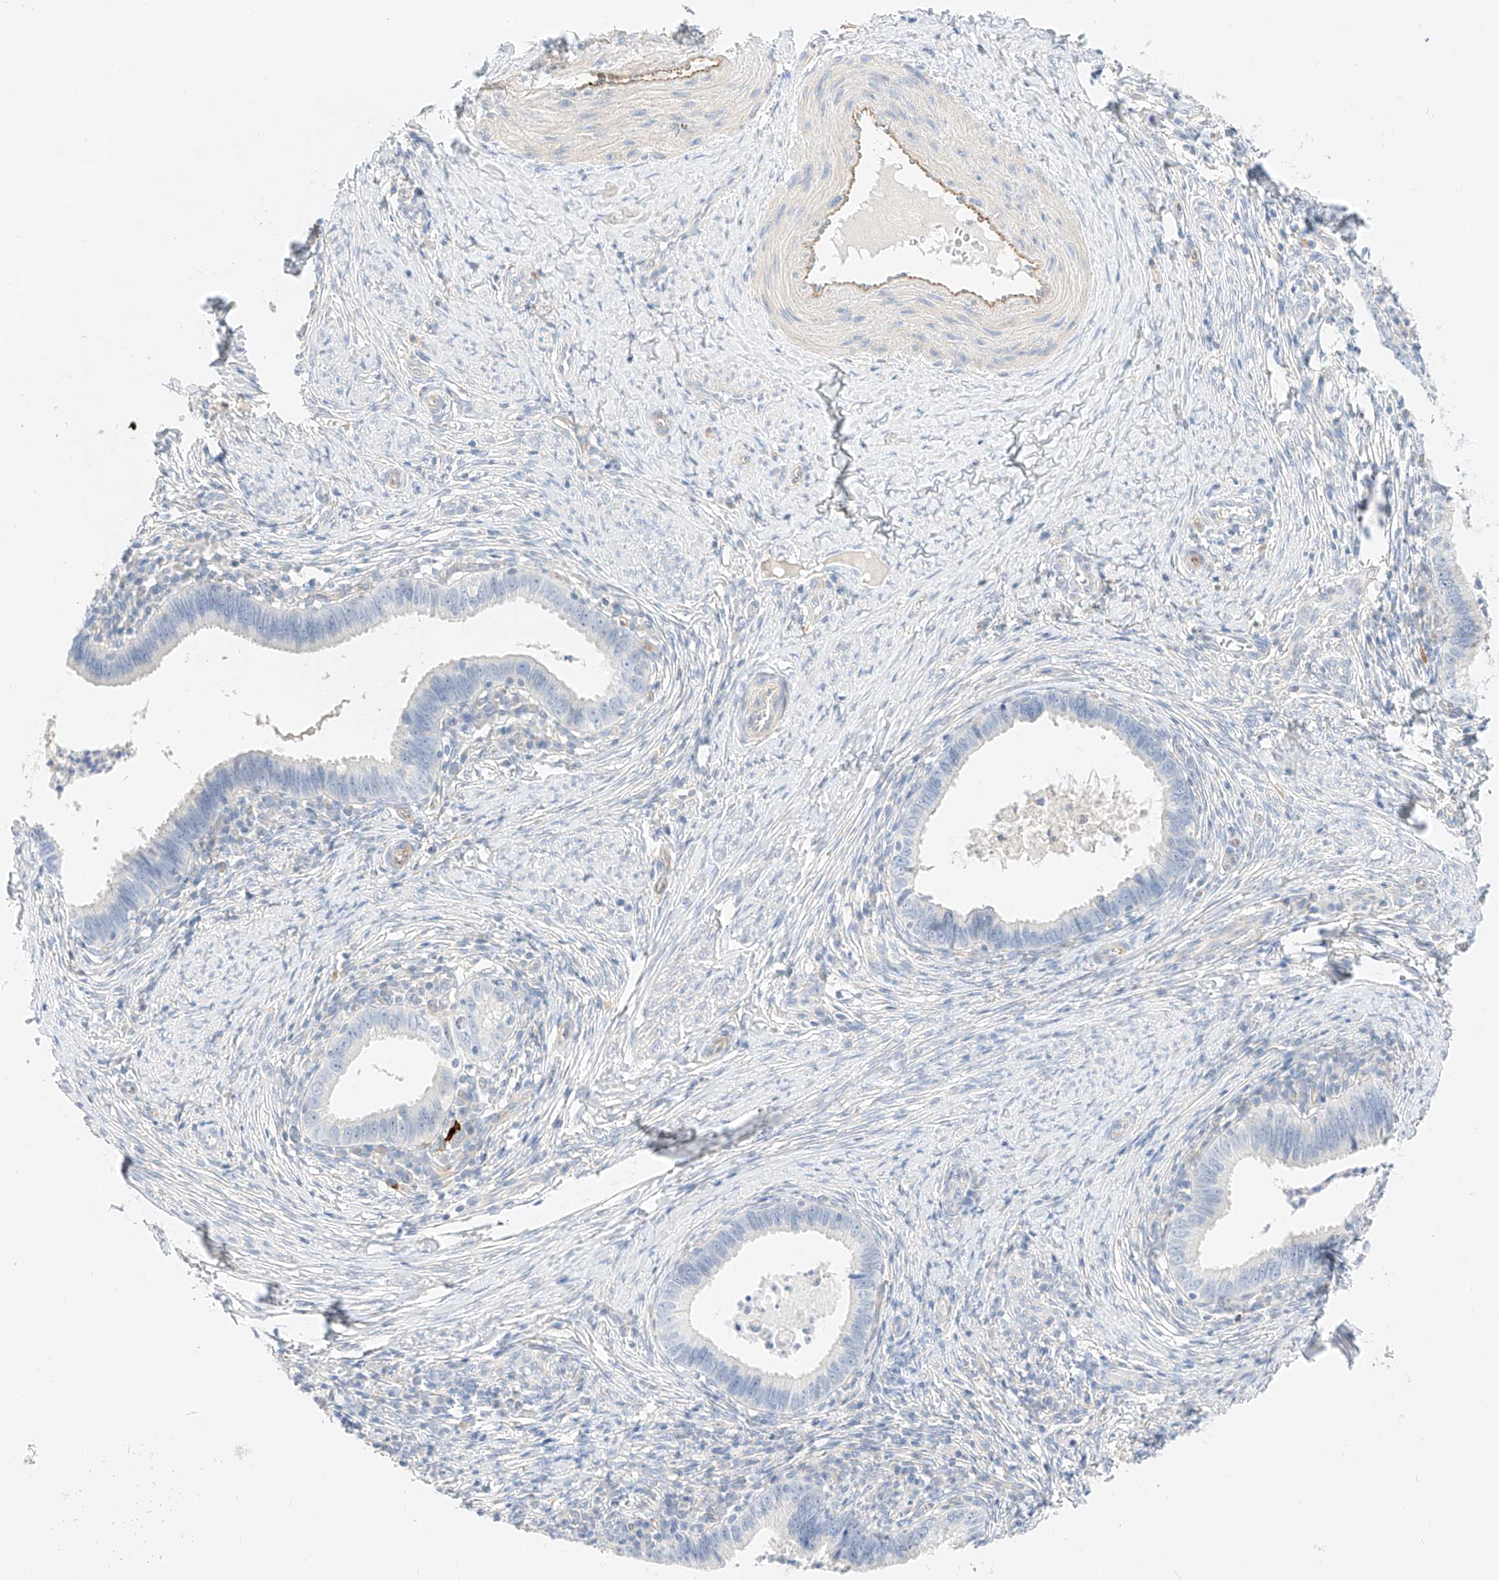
{"staining": {"intensity": "negative", "quantity": "none", "location": "none"}, "tissue": "cervical cancer", "cell_type": "Tumor cells", "image_type": "cancer", "snomed": [{"axis": "morphology", "description": "Adenocarcinoma, NOS"}, {"axis": "topography", "description": "Cervix"}], "caption": "High magnification brightfield microscopy of cervical cancer stained with DAB (3,3'-diaminobenzidine) (brown) and counterstained with hematoxylin (blue): tumor cells show no significant positivity. Brightfield microscopy of immunohistochemistry stained with DAB (3,3'-diaminobenzidine) (brown) and hematoxylin (blue), captured at high magnification.", "gene": "CDCP2", "patient": {"sex": "female", "age": 36}}